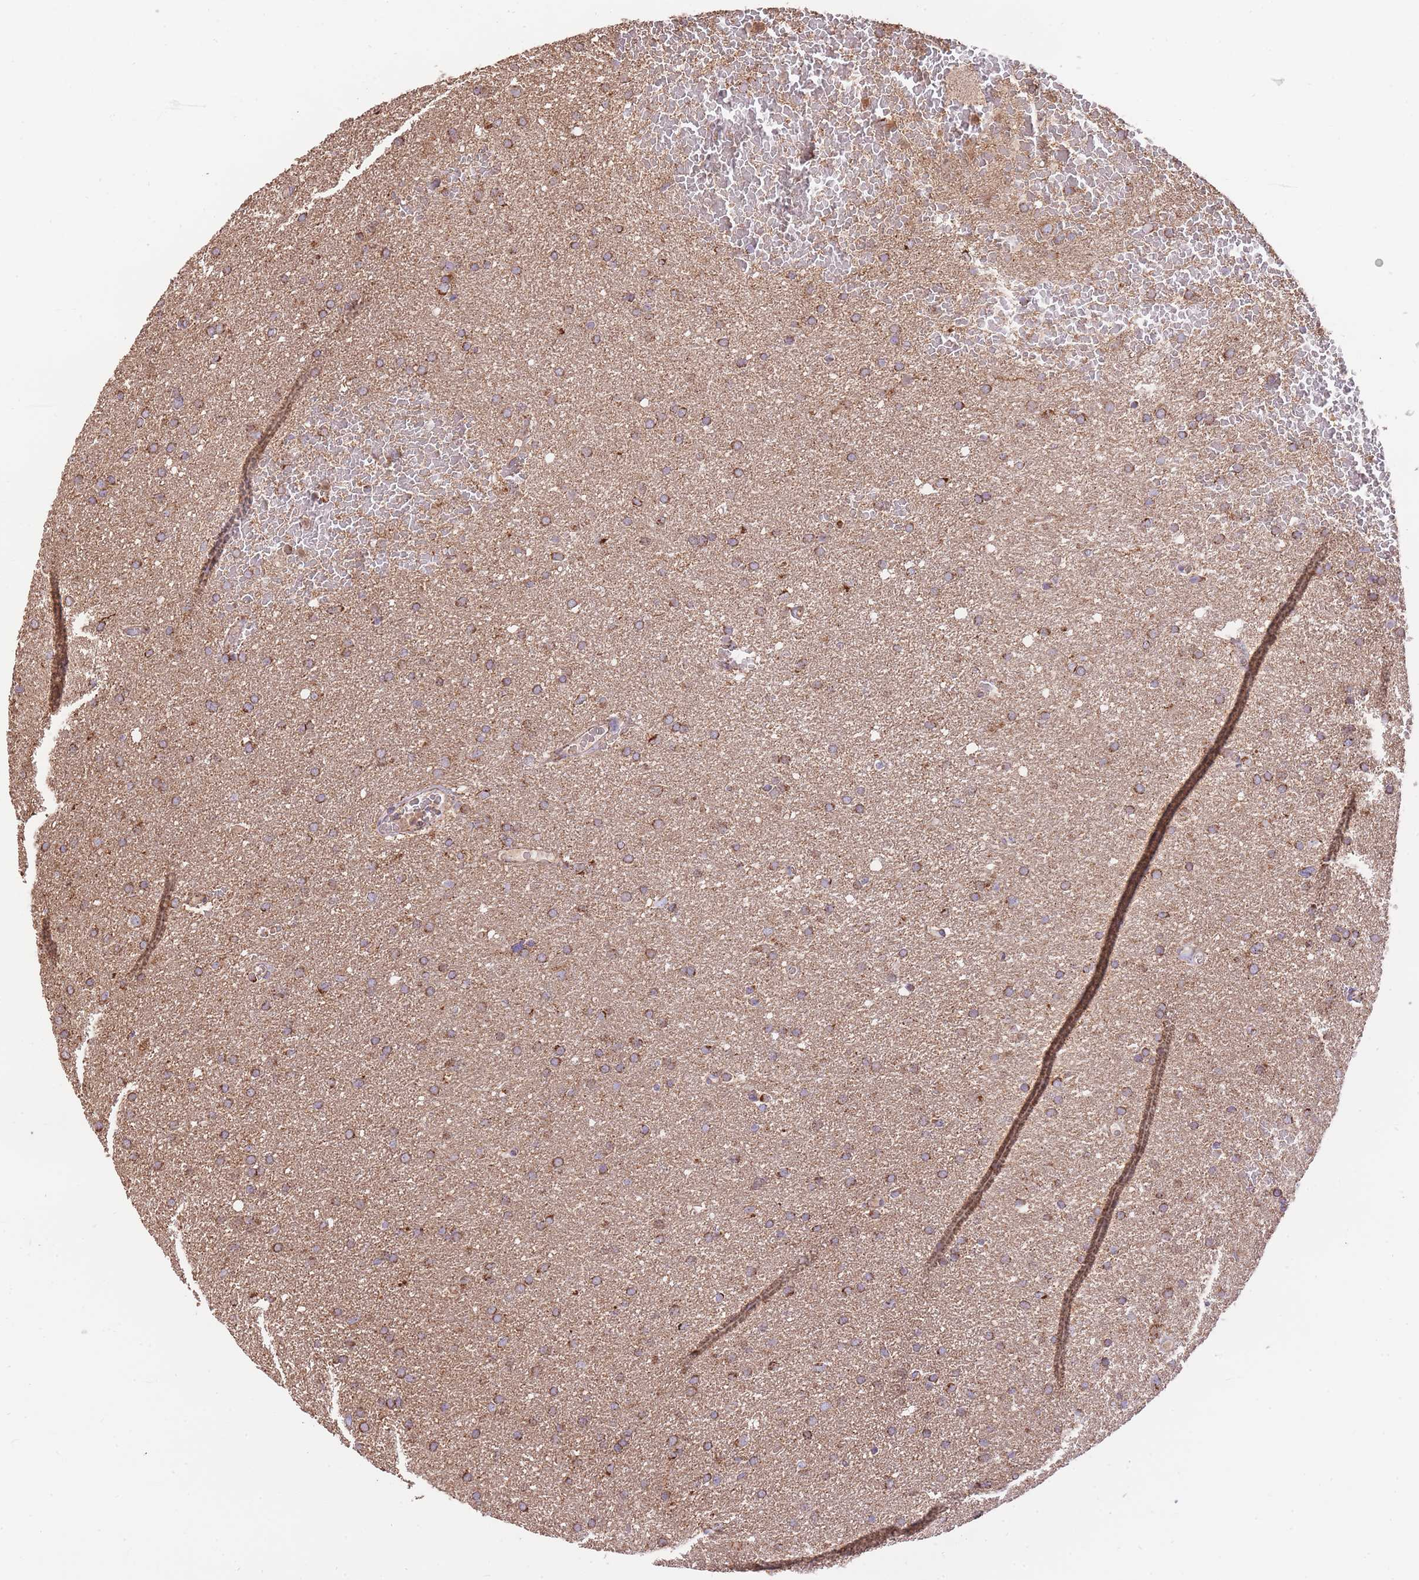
{"staining": {"intensity": "moderate", "quantity": ">75%", "location": "cytoplasmic/membranous"}, "tissue": "glioma", "cell_type": "Tumor cells", "image_type": "cancer", "snomed": [{"axis": "morphology", "description": "Glioma, malignant, High grade"}, {"axis": "topography", "description": "Cerebral cortex"}], "caption": "There is medium levels of moderate cytoplasmic/membranous staining in tumor cells of malignant glioma (high-grade), as demonstrated by immunohistochemical staining (brown color).", "gene": "PREP", "patient": {"sex": "female", "age": 36}}